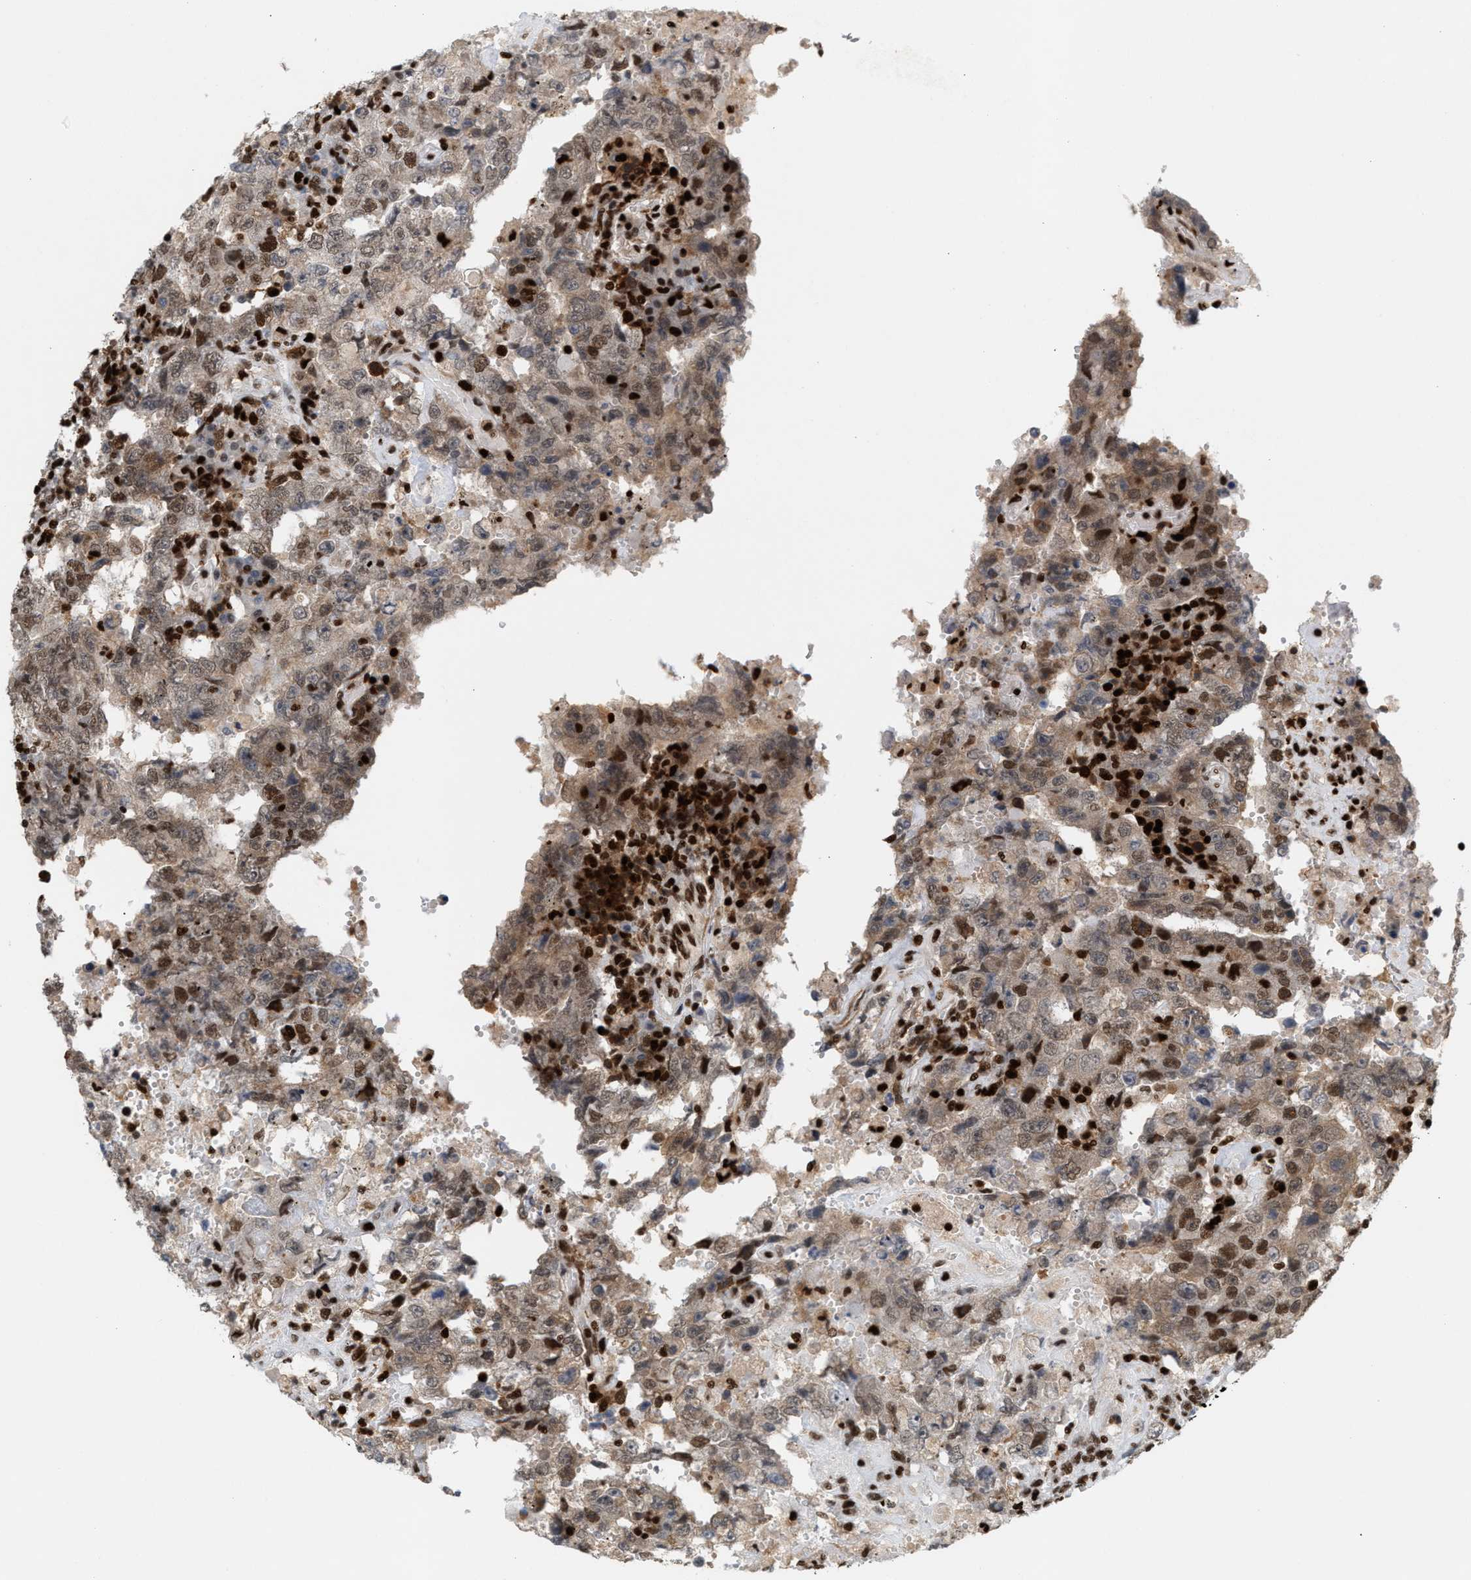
{"staining": {"intensity": "moderate", "quantity": ">75%", "location": "nuclear"}, "tissue": "testis cancer", "cell_type": "Tumor cells", "image_type": "cancer", "snomed": [{"axis": "morphology", "description": "Carcinoma, Embryonal, NOS"}, {"axis": "topography", "description": "Testis"}], "caption": "Immunohistochemistry (IHC) photomicrograph of neoplastic tissue: testis embryonal carcinoma stained using IHC exhibits medium levels of moderate protein expression localized specifically in the nuclear of tumor cells, appearing as a nuclear brown color.", "gene": "RNASEK-C17orf49", "patient": {"sex": "male", "age": 26}}